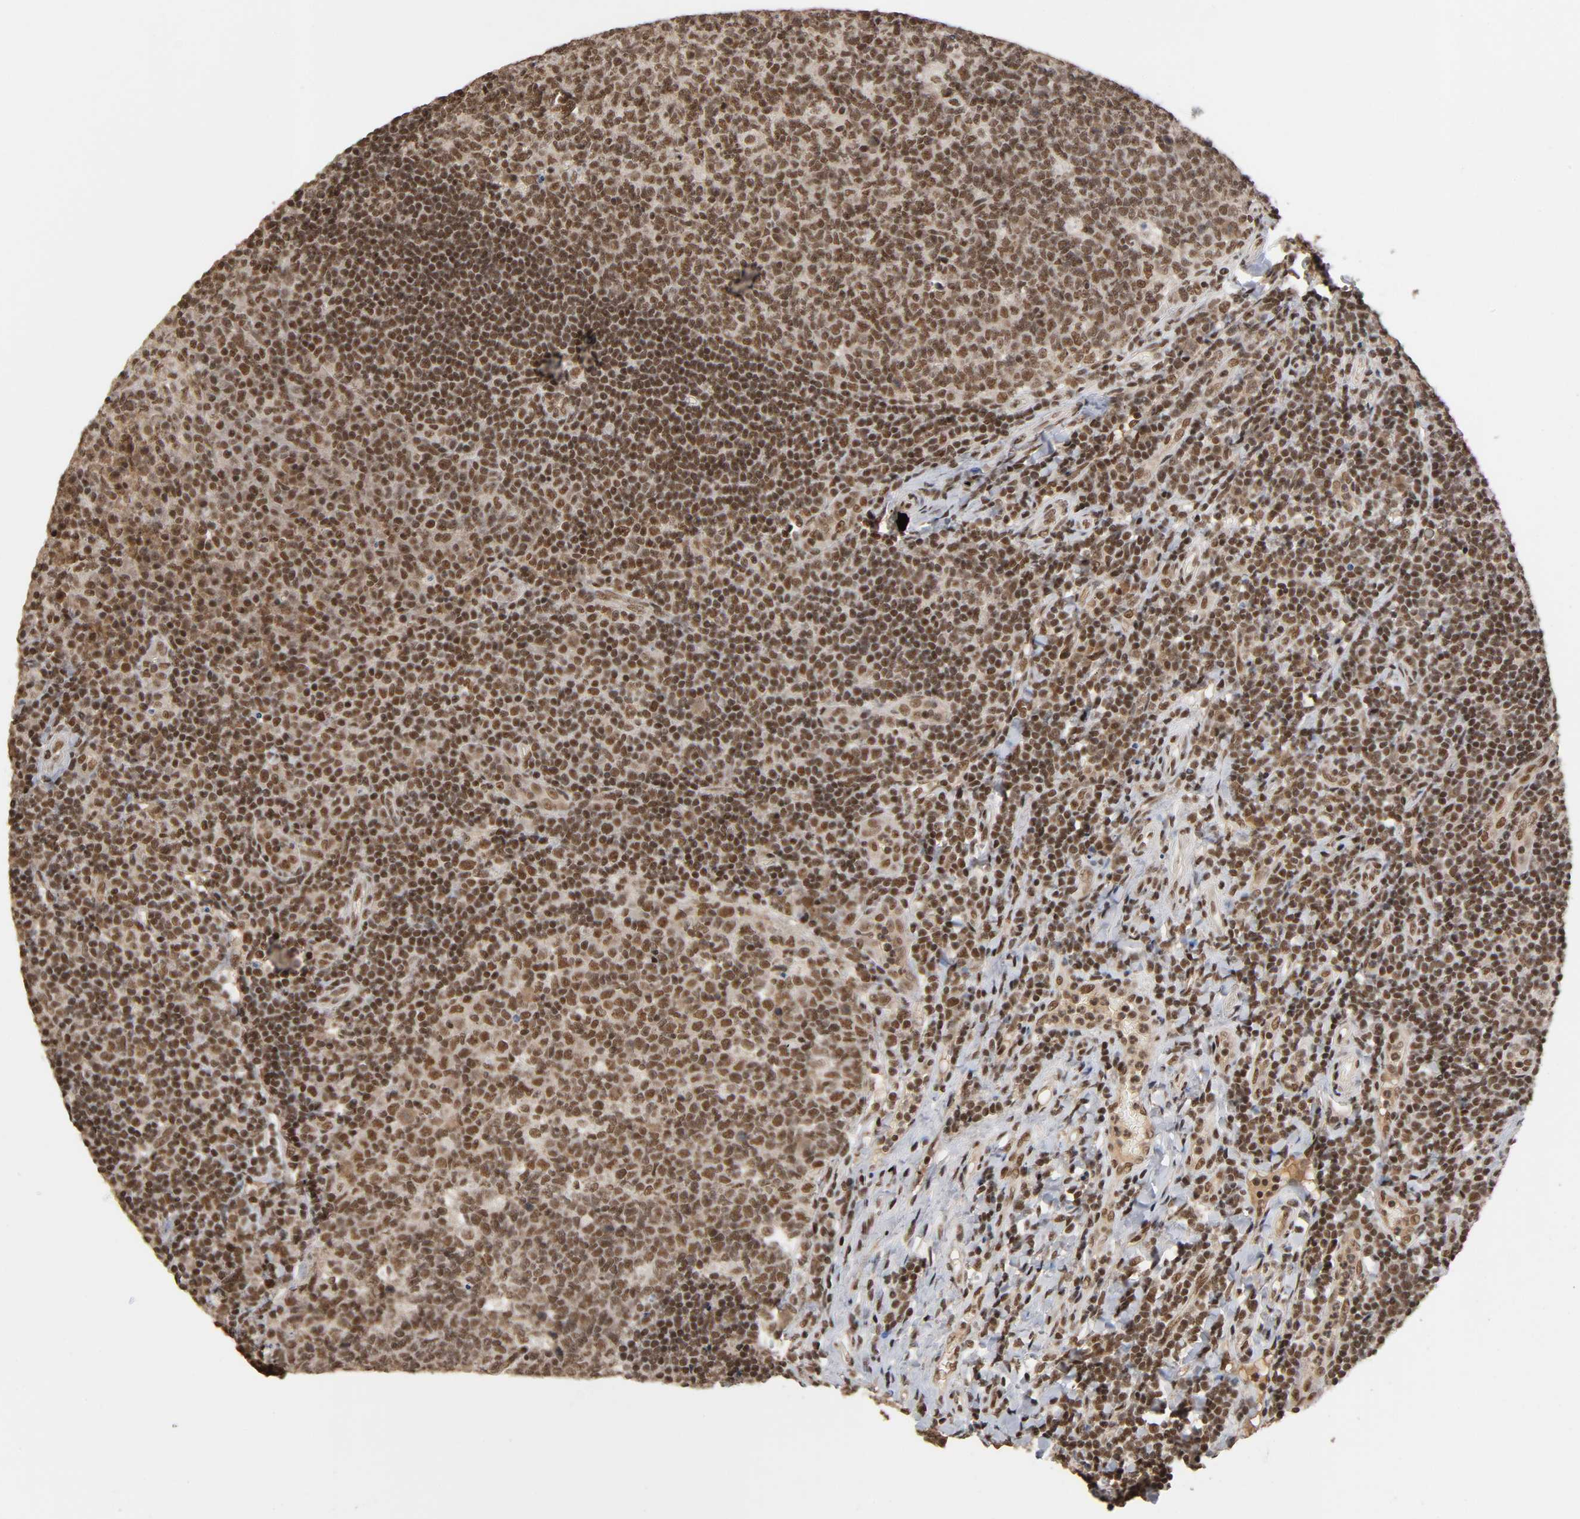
{"staining": {"intensity": "strong", "quantity": ">75%", "location": "cytoplasmic/membranous,nuclear"}, "tissue": "tonsil", "cell_type": "Germinal center cells", "image_type": "normal", "snomed": [{"axis": "morphology", "description": "Normal tissue, NOS"}, {"axis": "topography", "description": "Tonsil"}], "caption": "Protein staining of unremarkable tonsil displays strong cytoplasmic/membranous,nuclear positivity in about >75% of germinal center cells. The staining was performed using DAB to visualize the protein expression in brown, while the nuclei were stained in blue with hematoxylin (Magnification: 20x).", "gene": "ZNF384", "patient": {"sex": "male", "age": 17}}